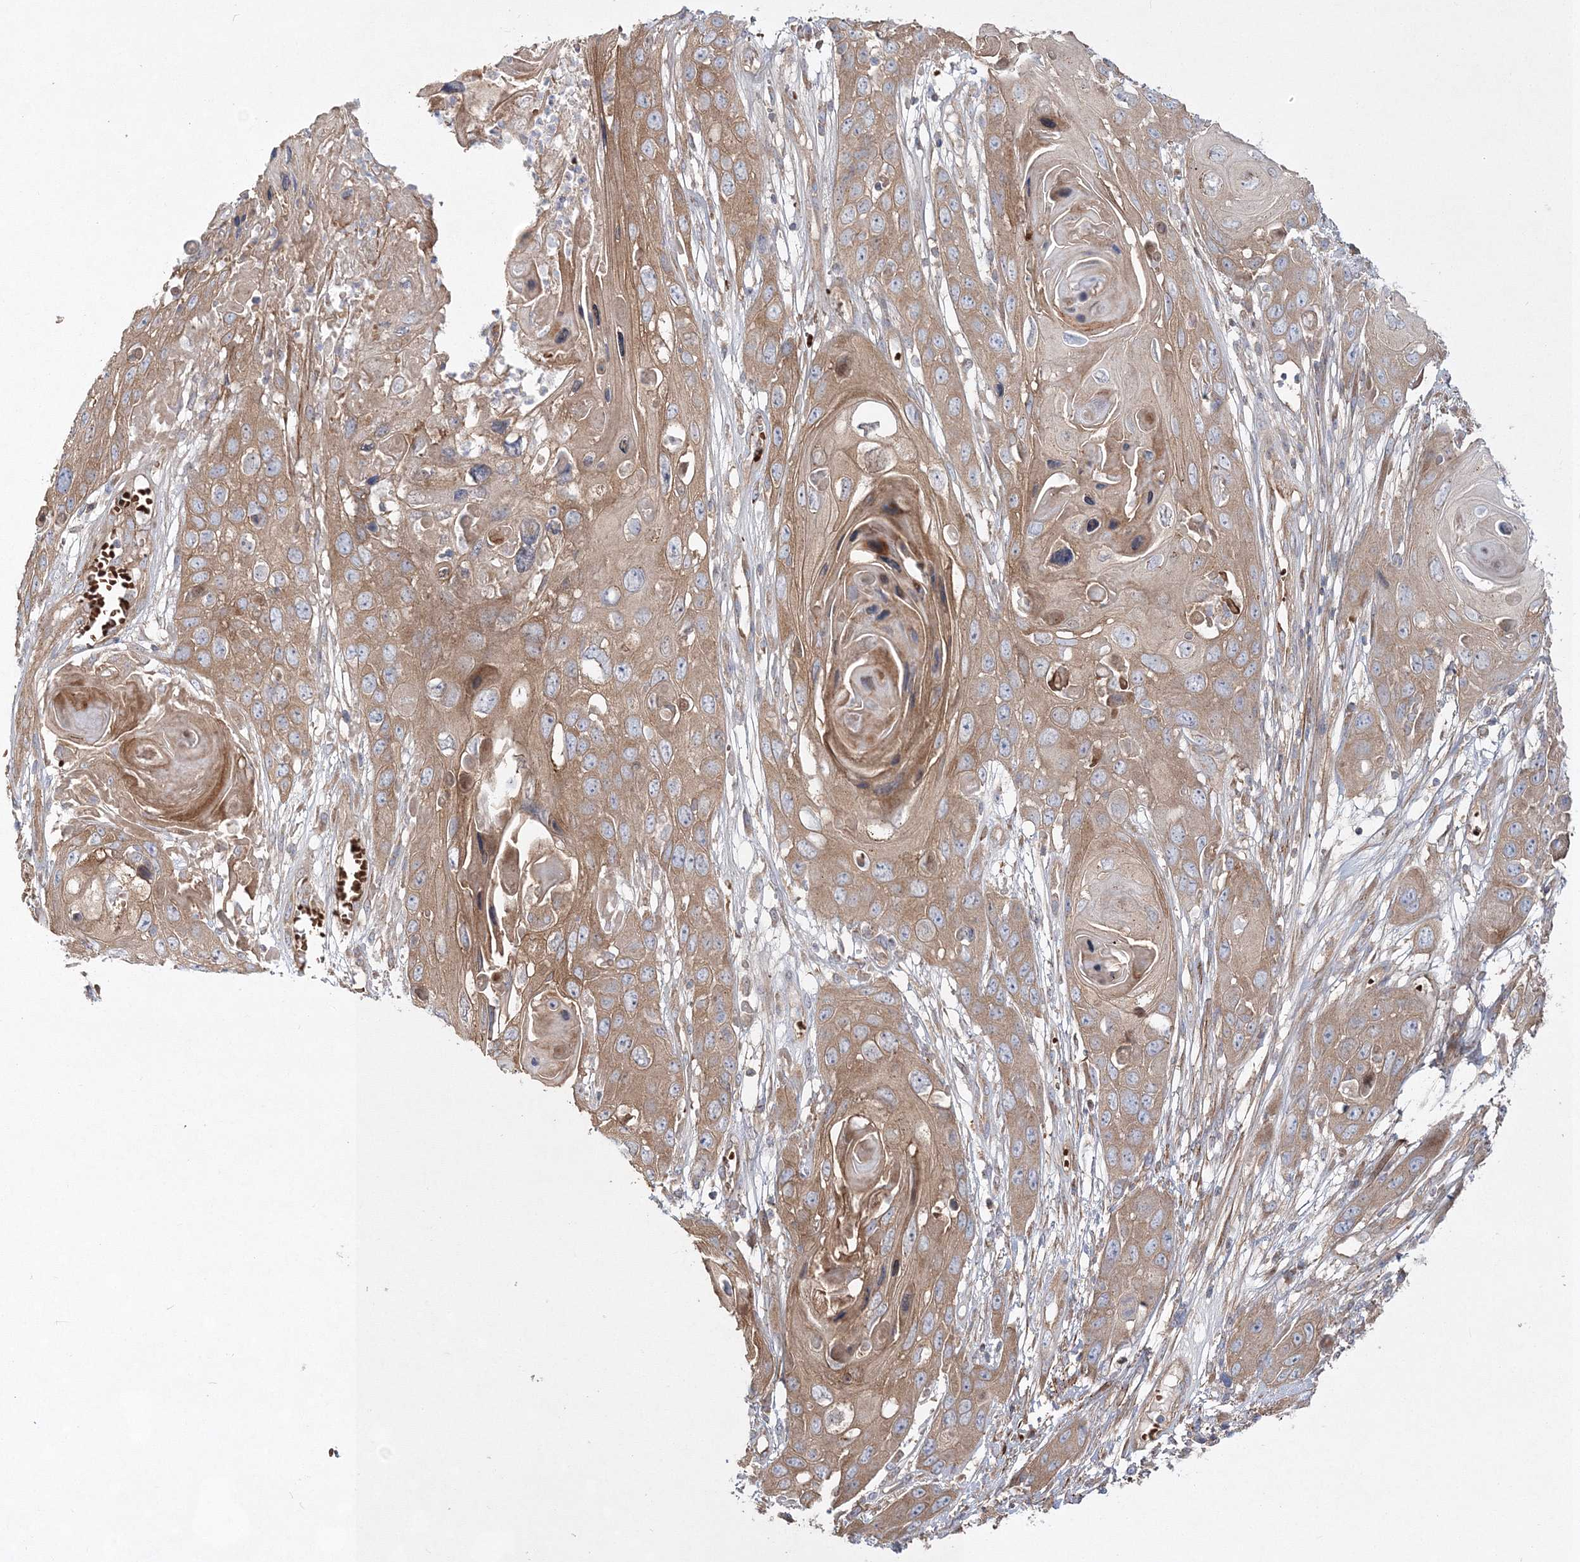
{"staining": {"intensity": "moderate", "quantity": ">75%", "location": "cytoplasmic/membranous"}, "tissue": "skin cancer", "cell_type": "Tumor cells", "image_type": "cancer", "snomed": [{"axis": "morphology", "description": "Squamous cell carcinoma, NOS"}, {"axis": "topography", "description": "Skin"}], "caption": "IHC micrograph of skin cancer stained for a protein (brown), which reveals medium levels of moderate cytoplasmic/membranous expression in approximately >75% of tumor cells.", "gene": "ZSWIM6", "patient": {"sex": "male", "age": 55}}